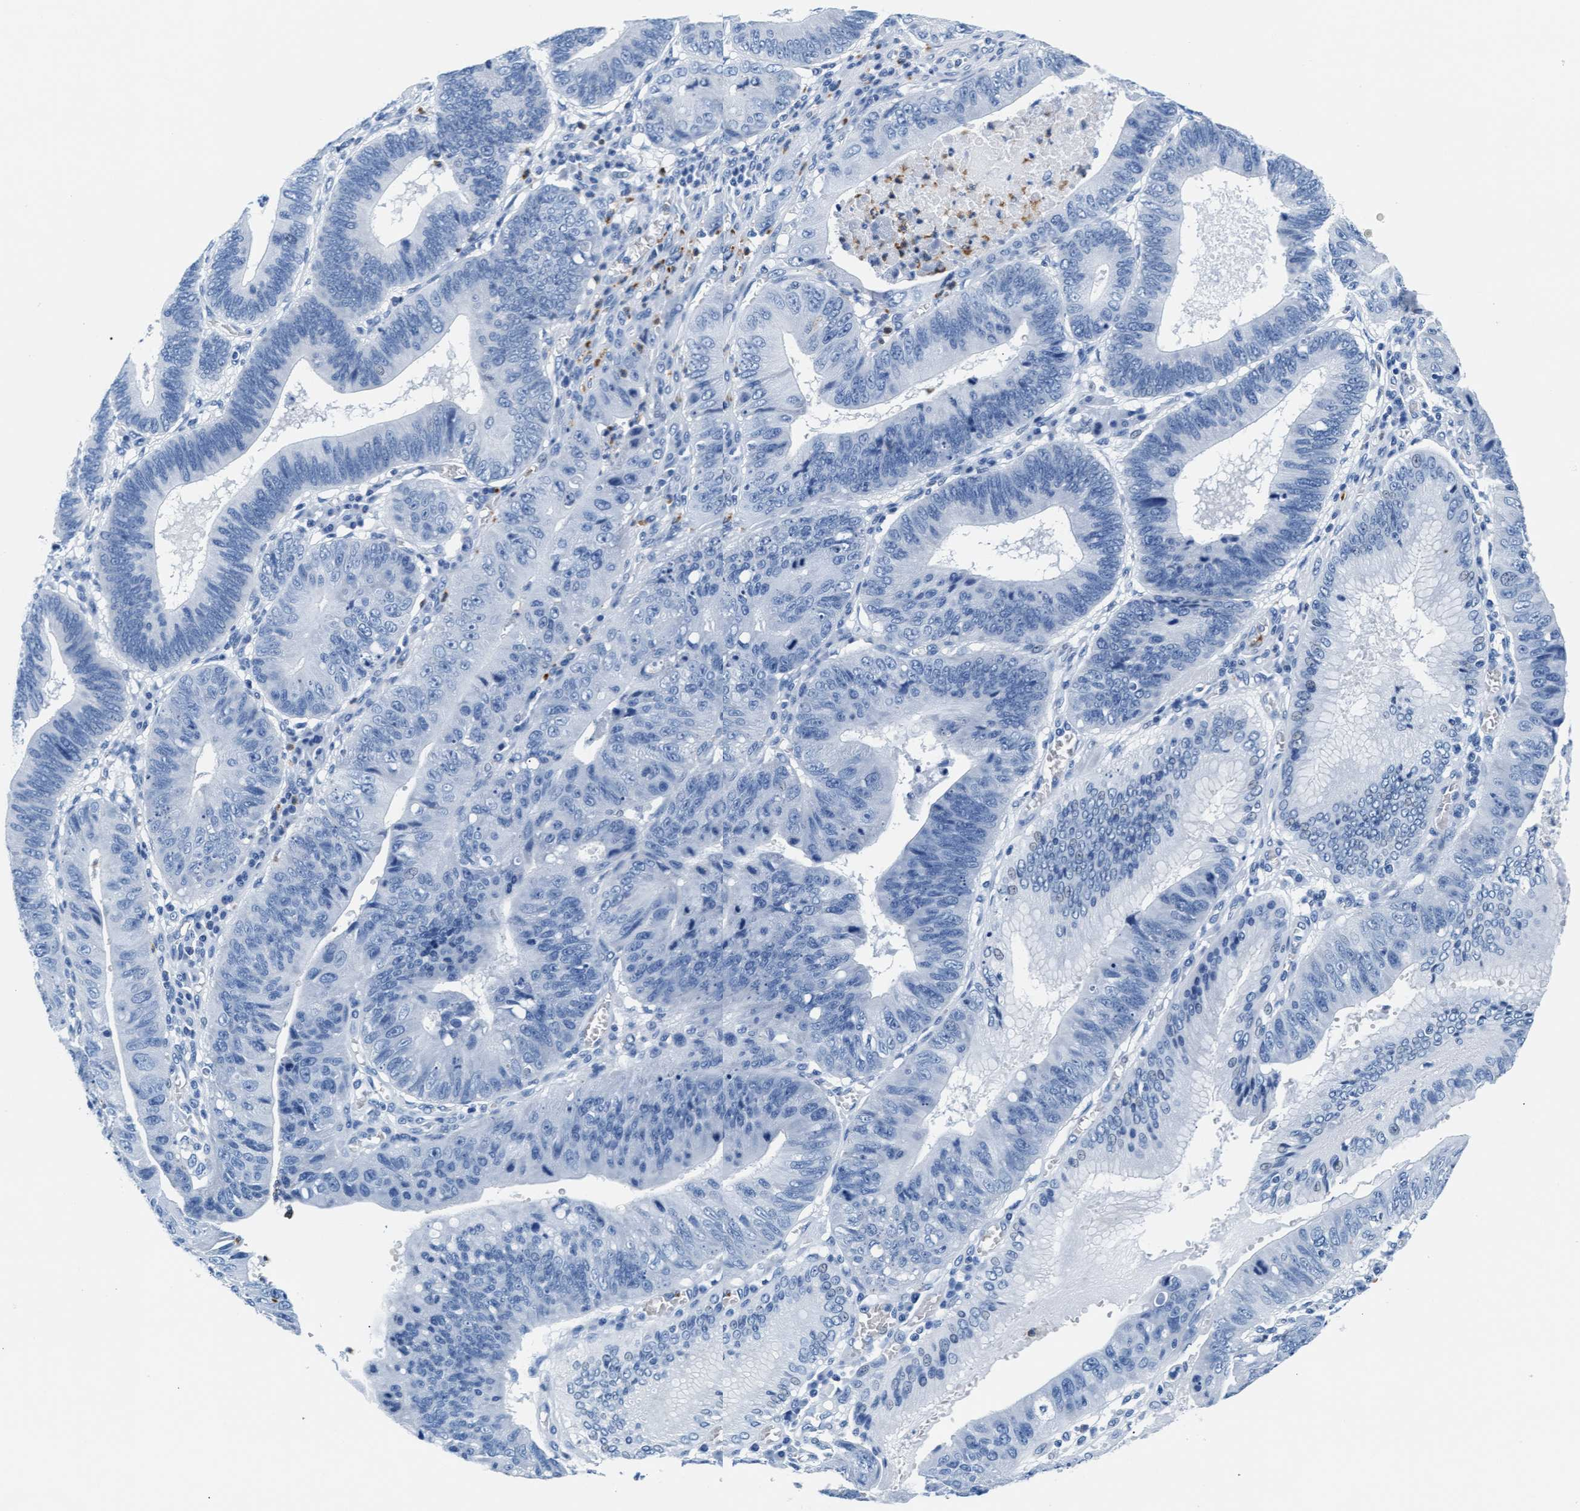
{"staining": {"intensity": "negative", "quantity": "none", "location": "none"}, "tissue": "stomach cancer", "cell_type": "Tumor cells", "image_type": "cancer", "snomed": [{"axis": "morphology", "description": "Adenocarcinoma, NOS"}, {"axis": "topography", "description": "Stomach"}], "caption": "Photomicrograph shows no significant protein expression in tumor cells of stomach adenocarcinoma.", "gene": "MMP8", "patient": {"sex": "male", "age": 59}}